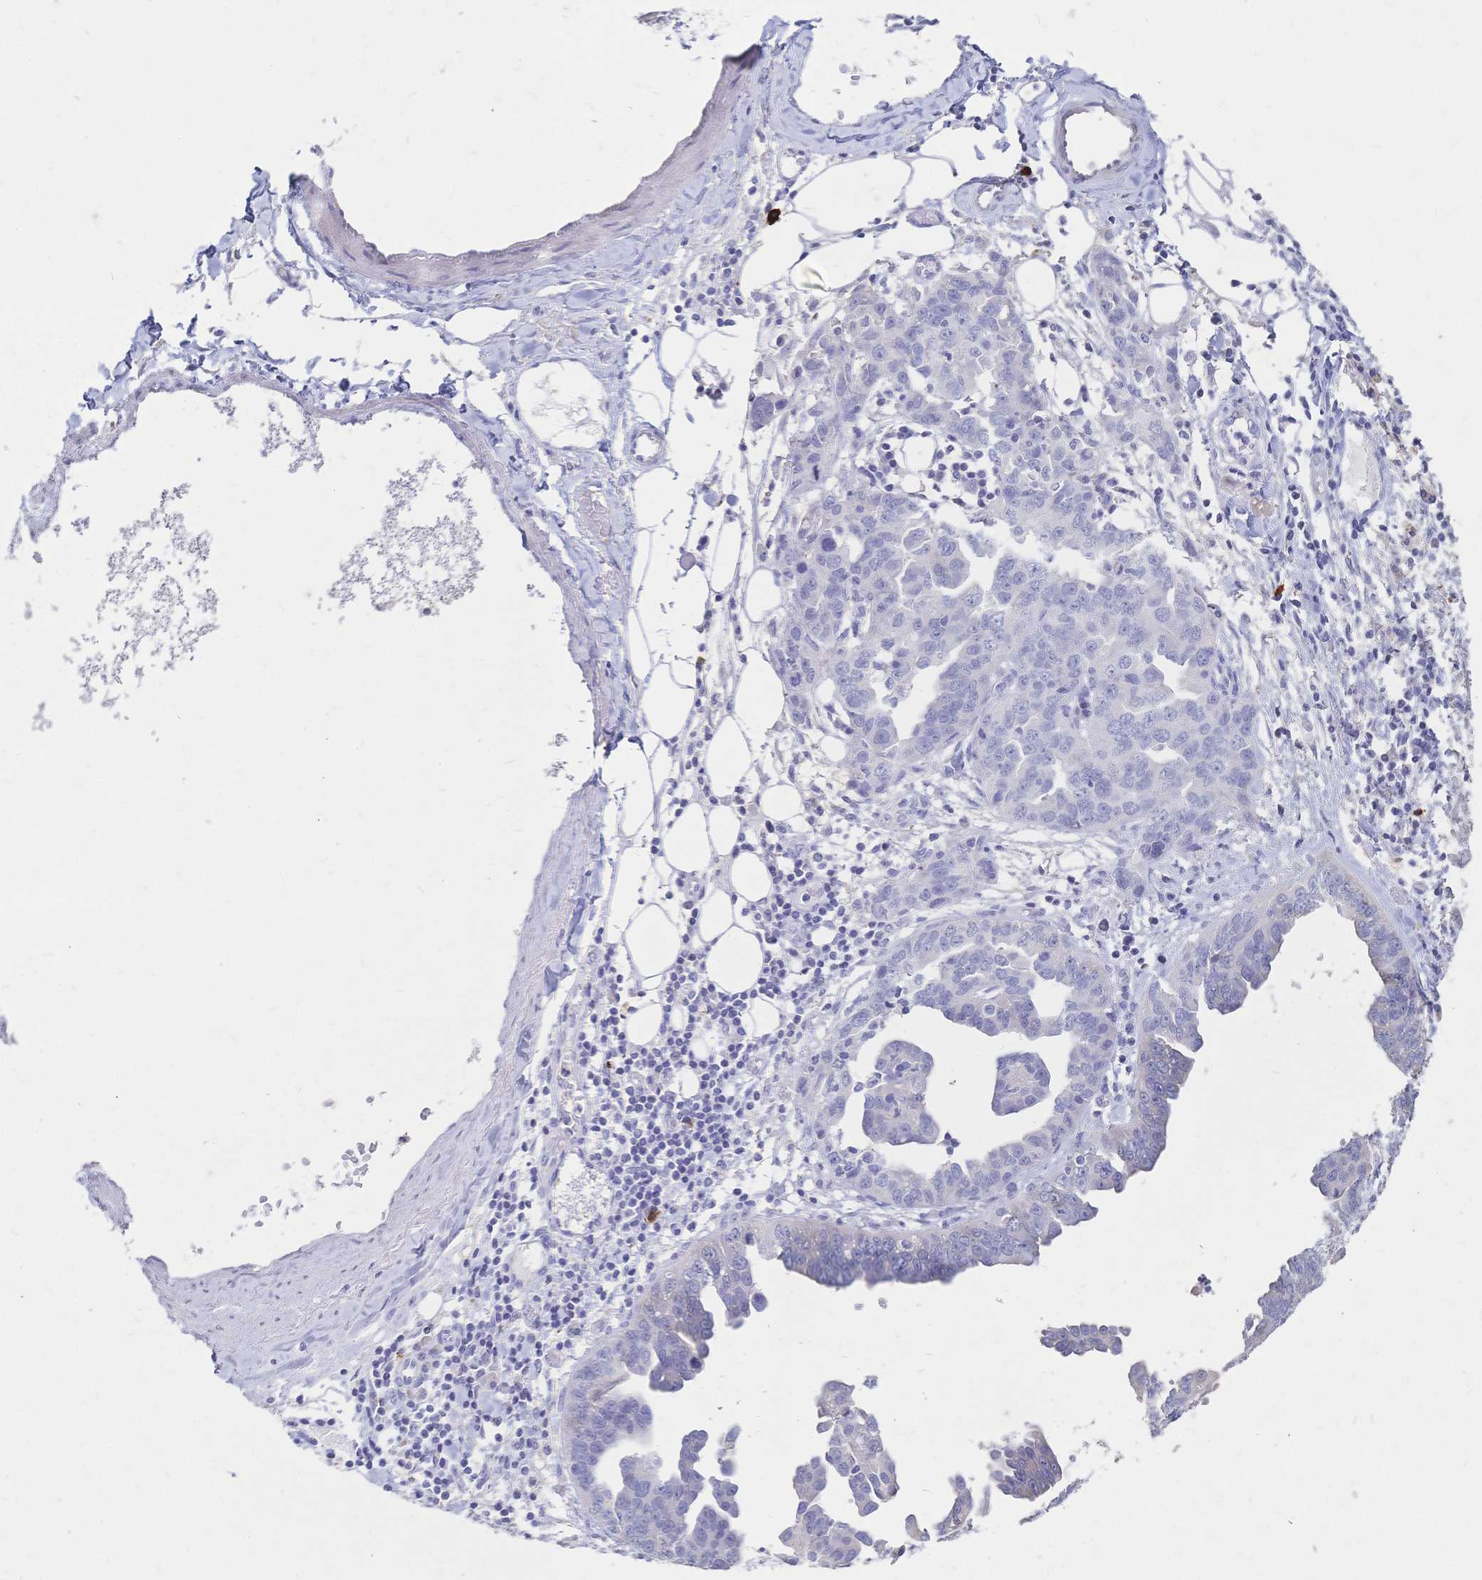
{"staining": {"intensity": "negative", "quantity": "none", "location": "none"}, "tissue": "ovarian cancer", "cell_type": "Tumor cells", "image_type": "cancer", "snomed": [{"axis": "morphology", "description": "Cystadenocarcinoma, serous, NOS"}, {"axis": "topography", "description": "Ovary"}], "caption": "A histopathology image of serous cystadenocarcinoma (ovarian) stained for a protein exhibits no brown staining in tumor cells.", "gene": "IL2RB", "patient": {"sex": "female", "age": 75}}